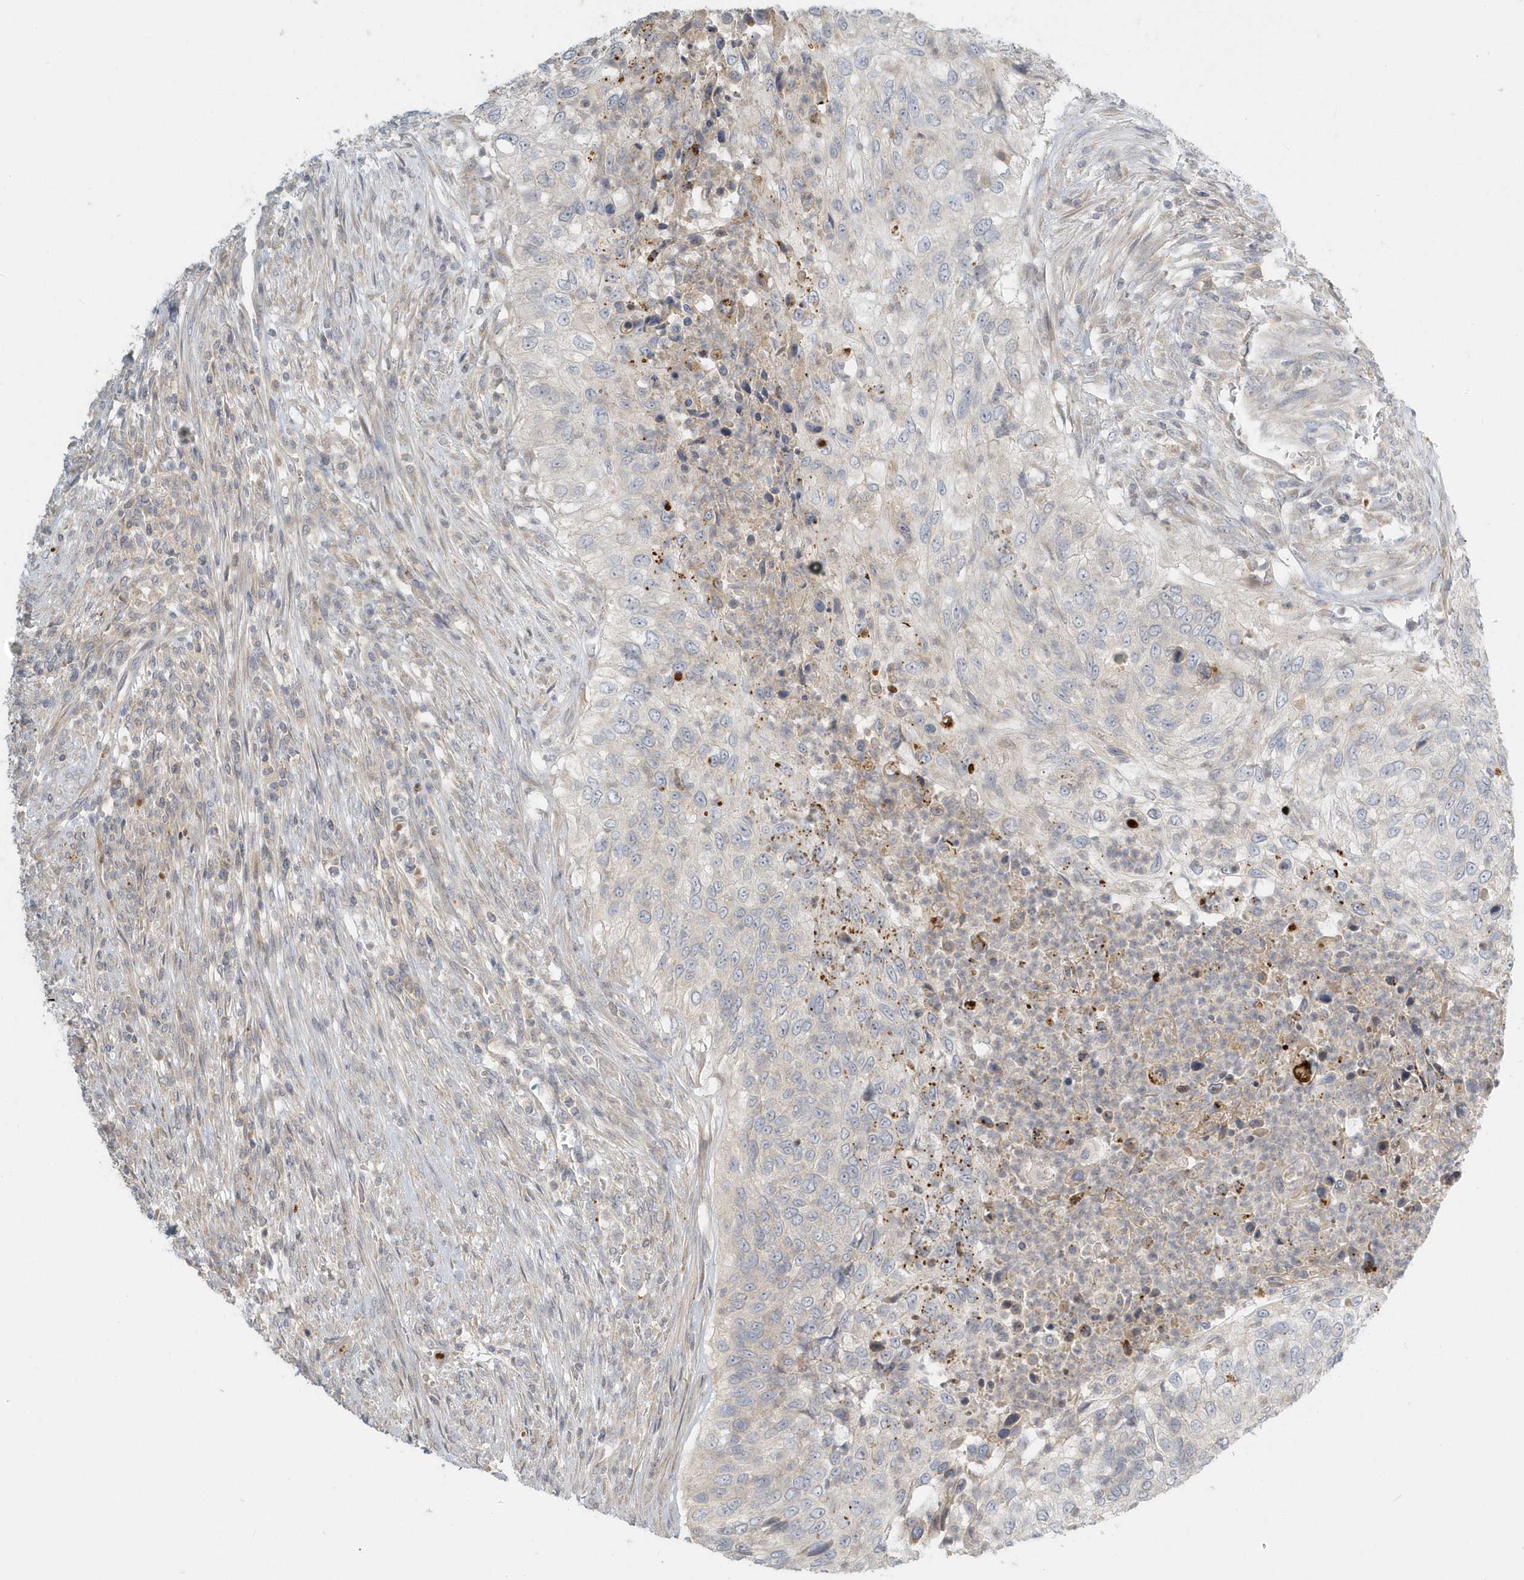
{"staining": {"intensity": "negative", "quantity": "none", "location": "none"}, "tissue": "urothelial cancer", "cell_type": "Tumor cells", "image_type": "cancer", "snomed": [{"axis": "morphology", "description": "Urothelial carcinoma, High grade"}, {"axis": "topography", "description": "Urinary bladder"}], "caption": "Immunohistochemistry of human high-grade urothelial carcinoma exhibits no positivity in tumor cells.", "gene": "NAPB", "patient": {"sex": "female", "age": 60}}